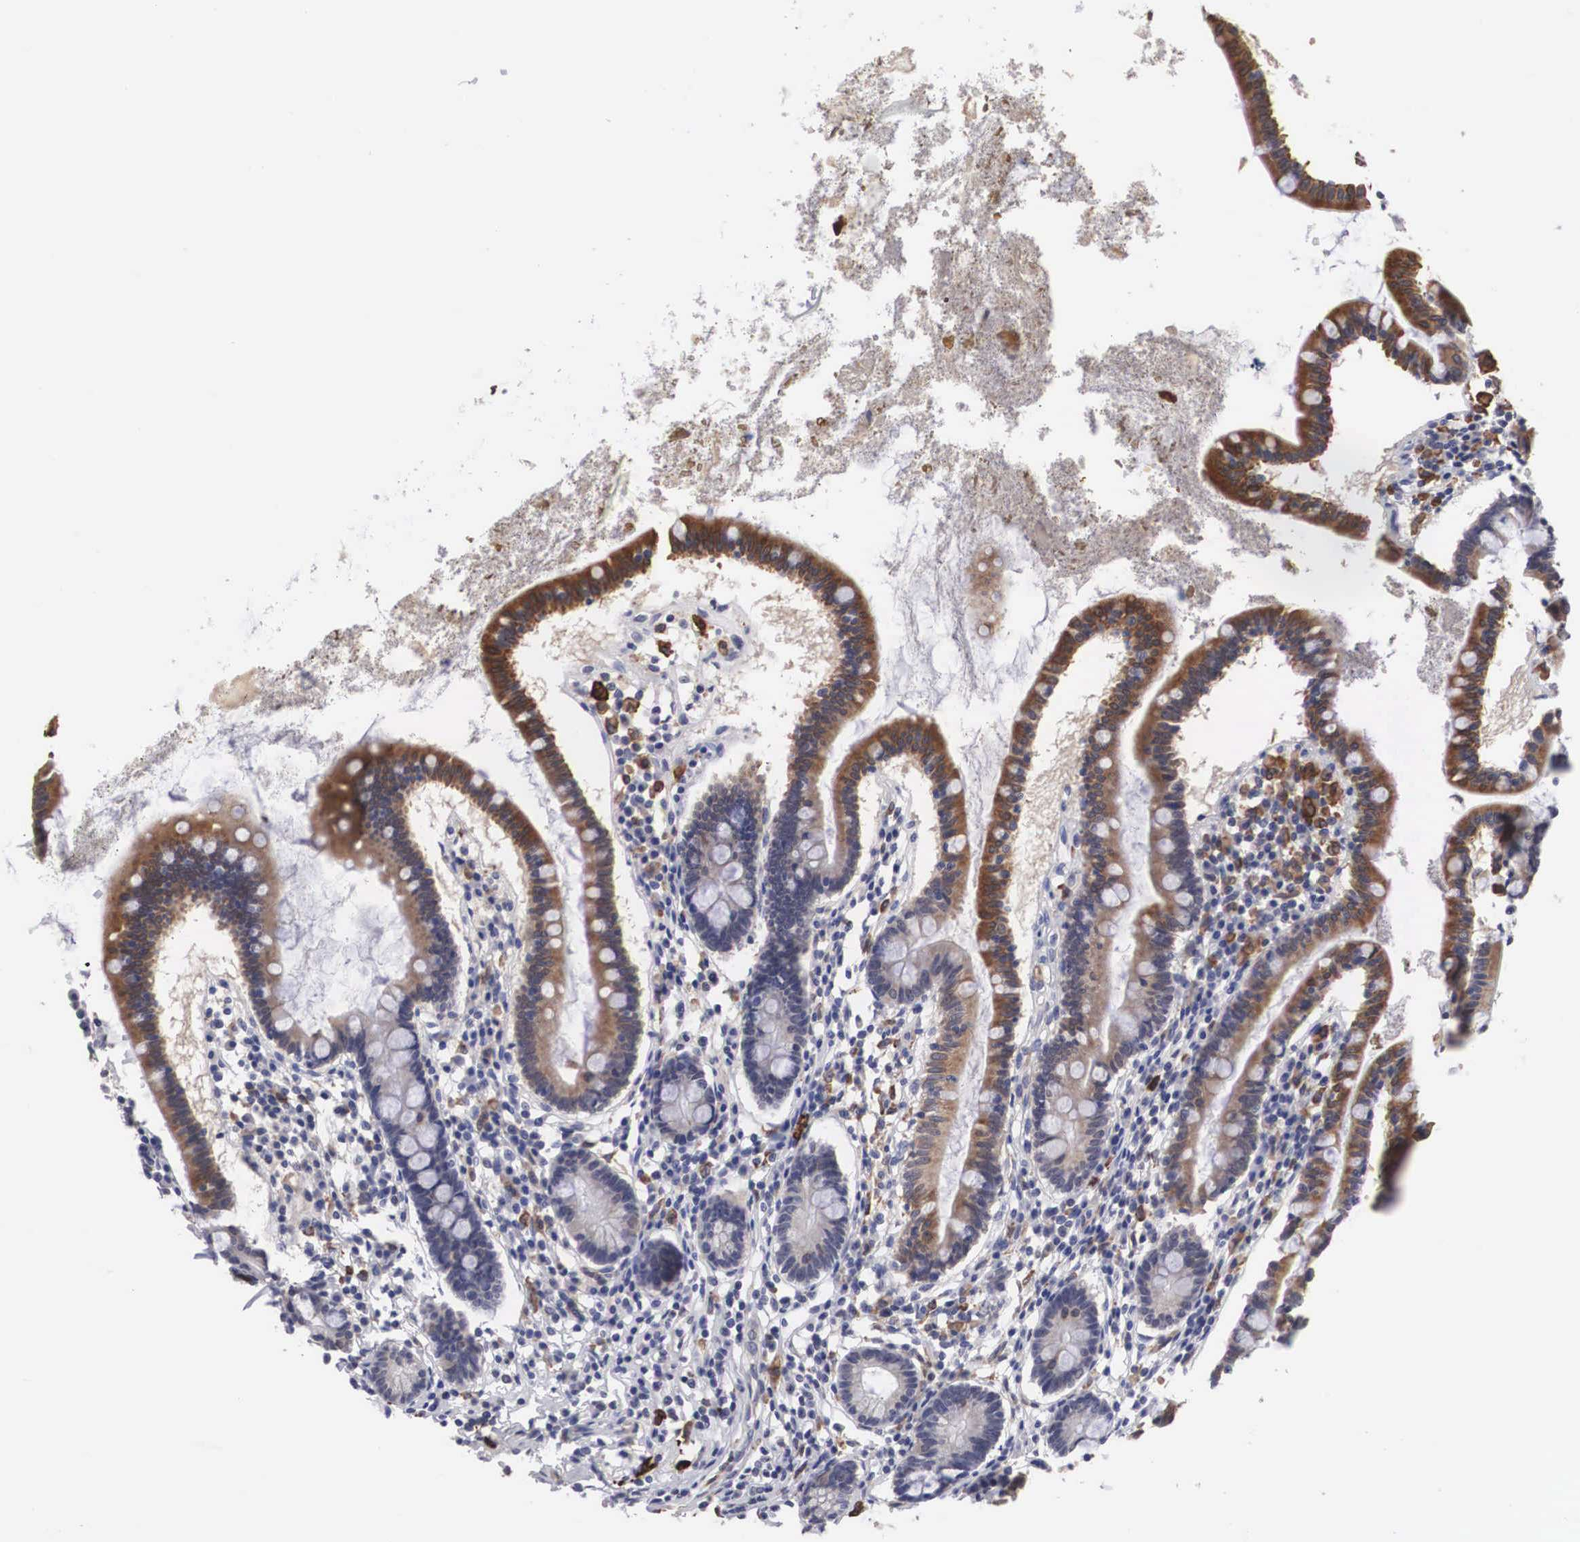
{"staining": {"intensity": "moderate", "quantity": "25%-75%", "location": "cytoplasmic/membranous"}, "tissue": "small intestine", "cell_type": "Glandular cells", "image_type": "normal", "snomed": [{"axis": "morphology", "description": "Normal tissue, NOS"}, {"axis": "topography", "description": "Small intestine"}], "caption": "This image shows immunohistochemistry staining of unremarkable small intestine, with medium moderate cytoplasmic/membranous positivity in about 25%-75% of glandular cells.", "gene": "HMOX1", "patient": {"sex": "female", "age": 37}}